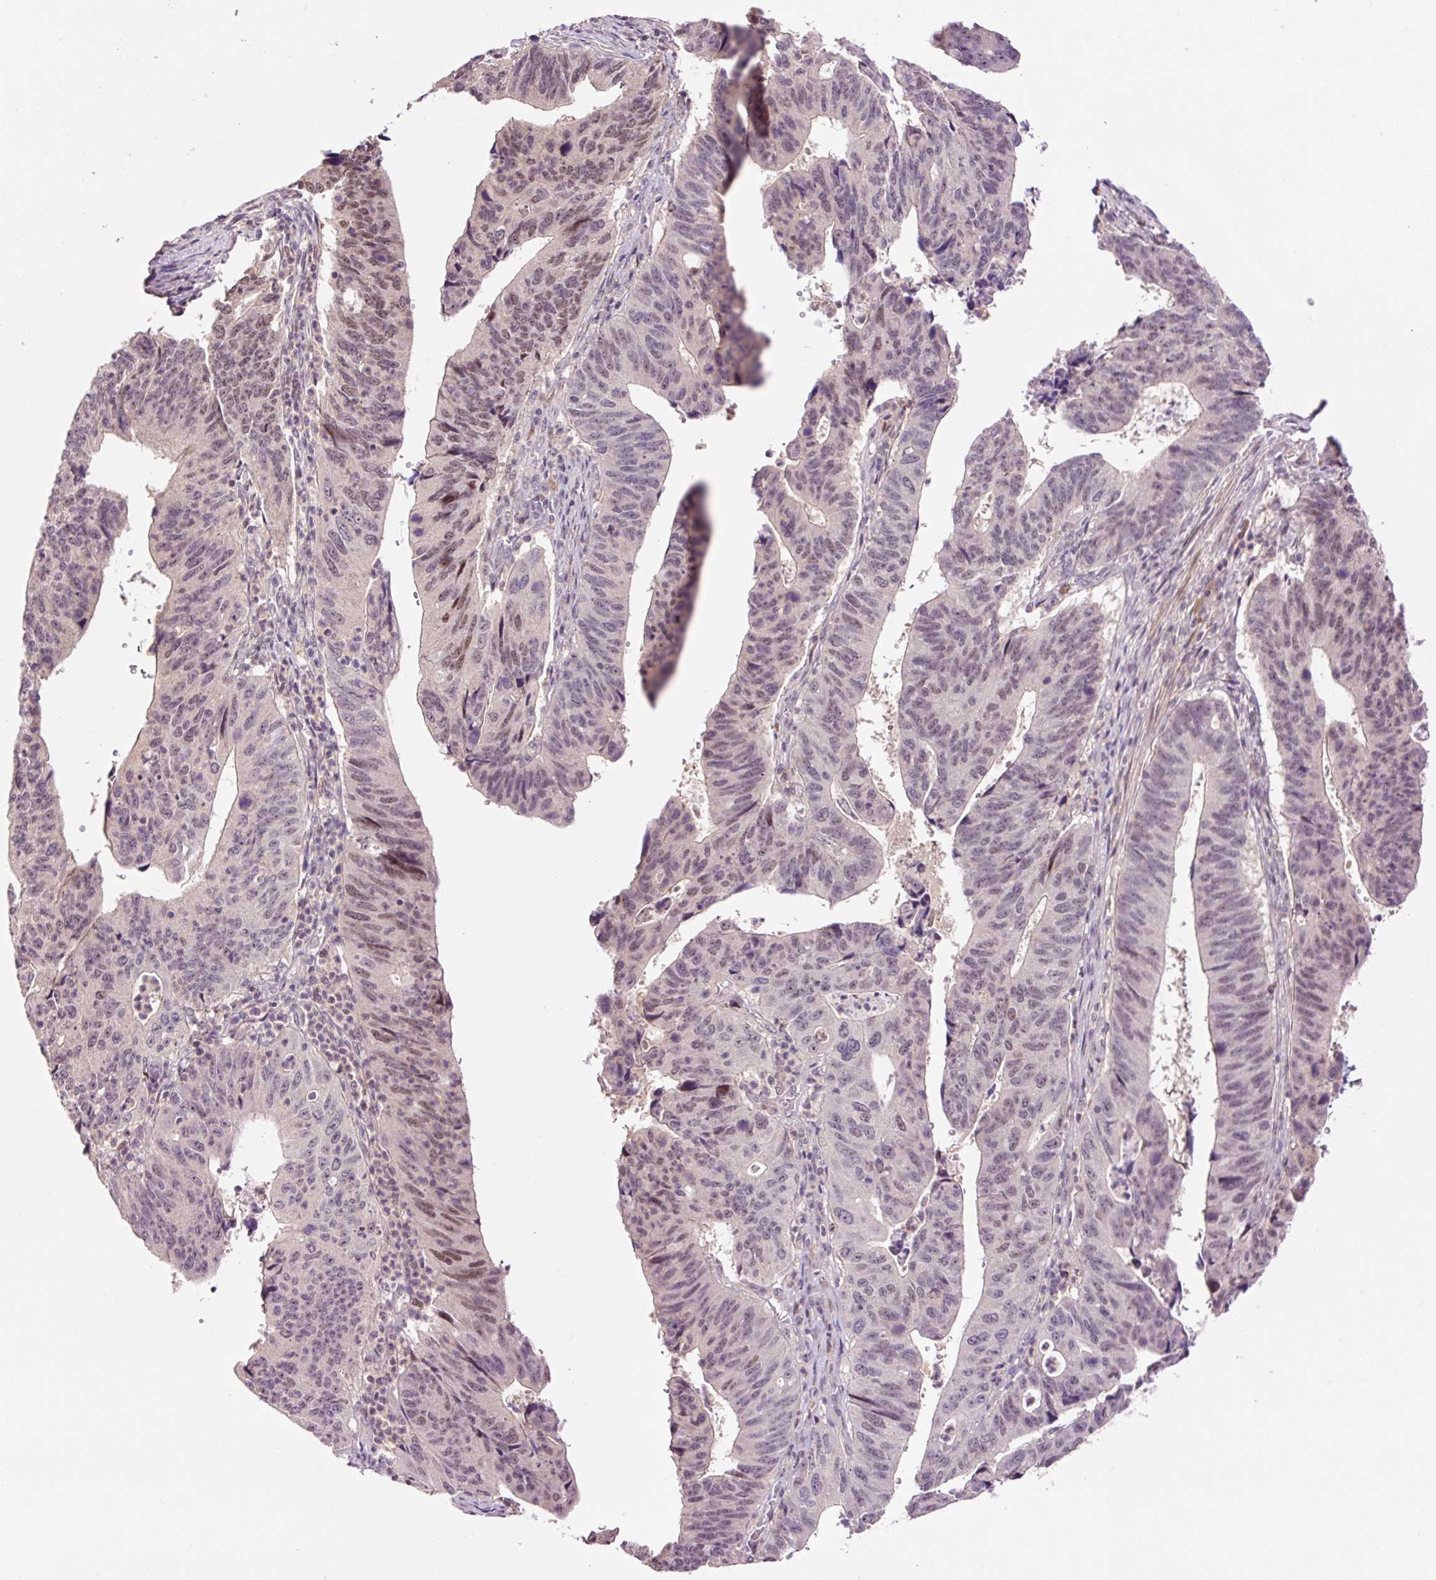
{"staining": {"intensity": "weak", "quantity": "<25%", "location": "nuclear"}, "tissue": "stomach cancer", "cell_type": "Tumor cells", "image_type": "cancer", "snomed": [{"axis": "morphology", "description": "Adenocarcinoma, NOS"}, {"axis": "topography", "description": "Stomach"}], "caption": "DAB immunohistochemical staining of stomach adenocarcinoma shows no significant staining in tumor cells.", "gene": "DPPA4", "patient": {"sex": "male", "age": 59}}